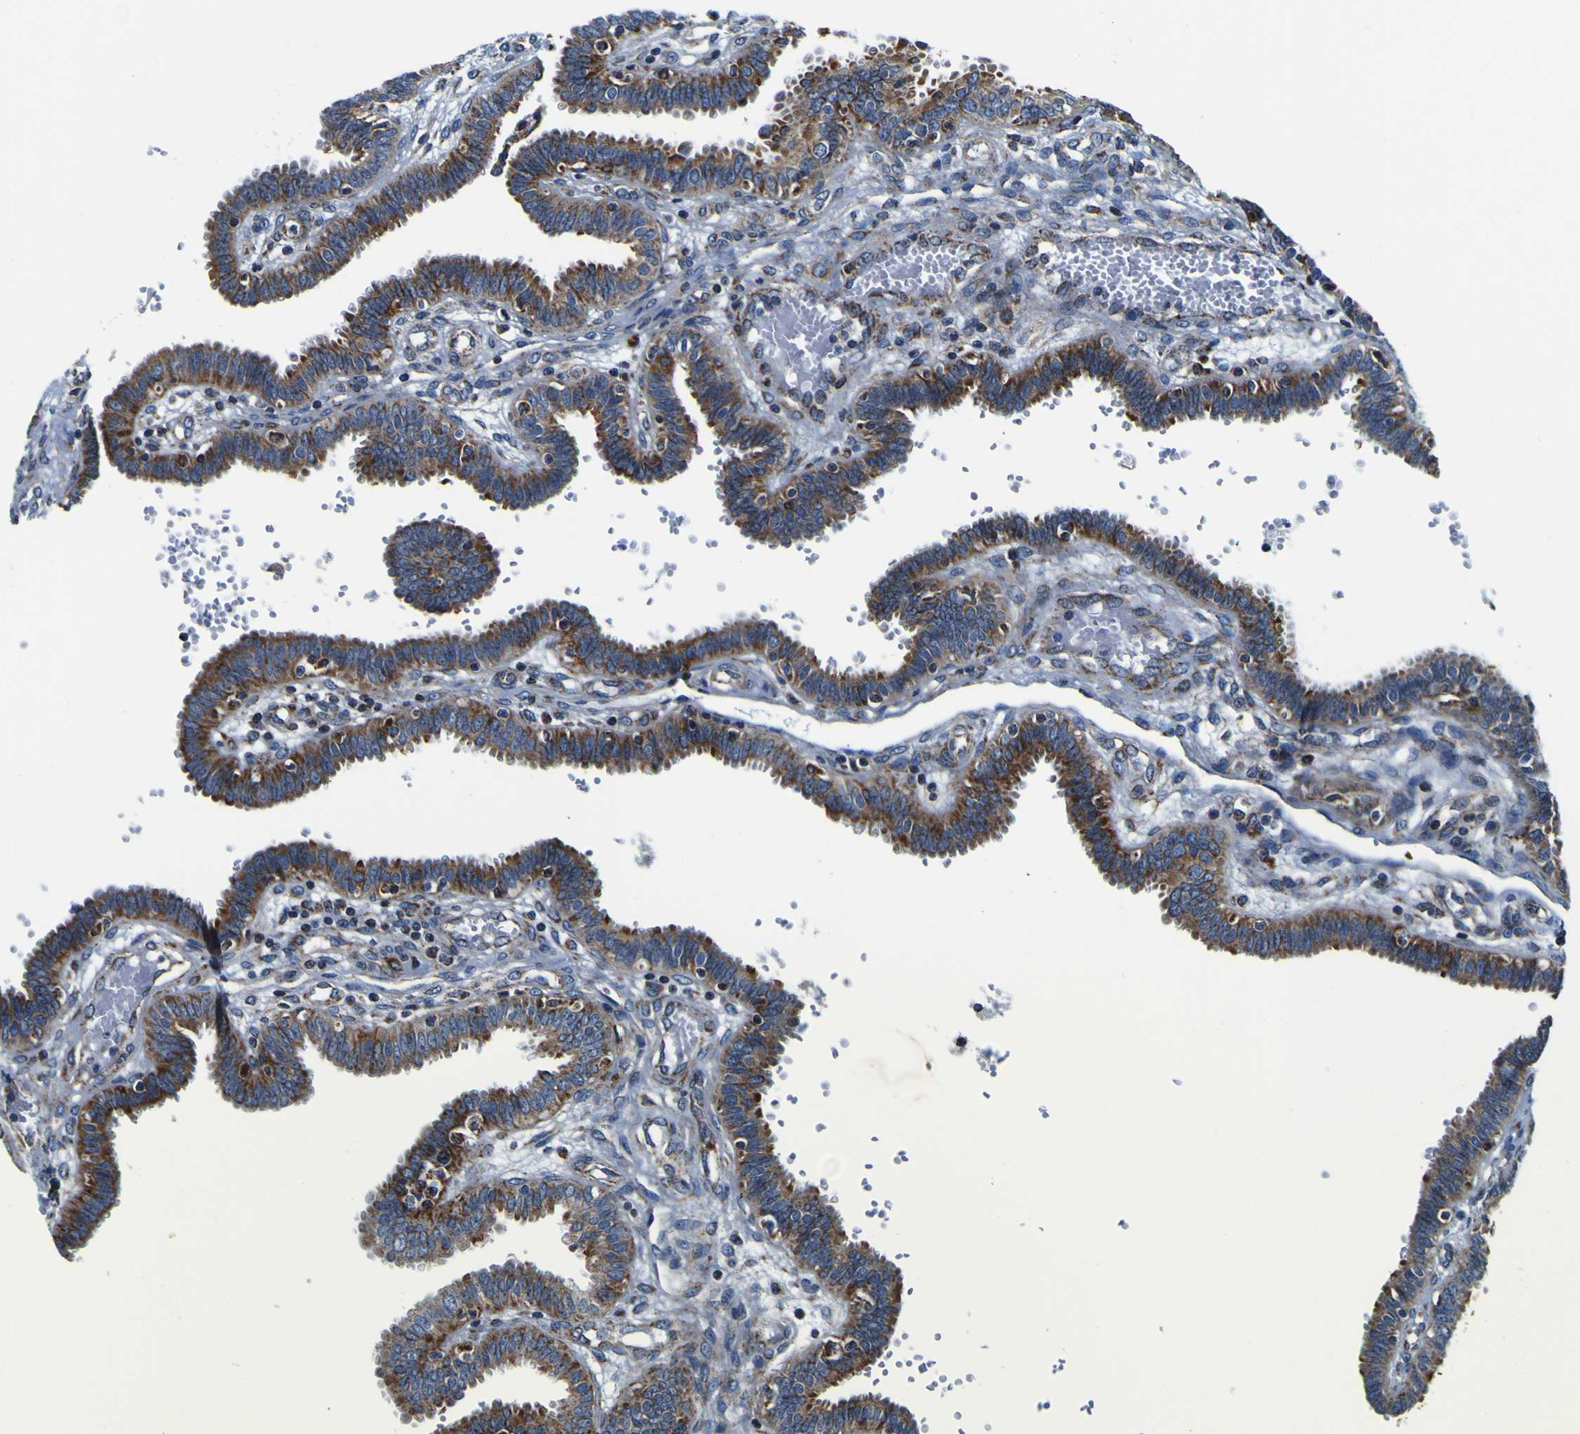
{"staining": {"intensity": "strong", "quantity": ">75%", "location": "cytoplasmic/membranous"}, "tissue": "fallopian tube", "cell_type": "Glandular cells", "image_type": "normal", "snomed": [{"axis": "morphology", "description": "Normal tissue, NOS"}, {"axis": "topography", "description": "Fallopian tube"}], "caption": "Fallopian tube stained with DAB IHC shows high levels of strong cytoplasmic/membranous expression in approximately >75% of glandular cells.", "gene": "PTRH2", "patient": {"sex": "female", "age": 32}}